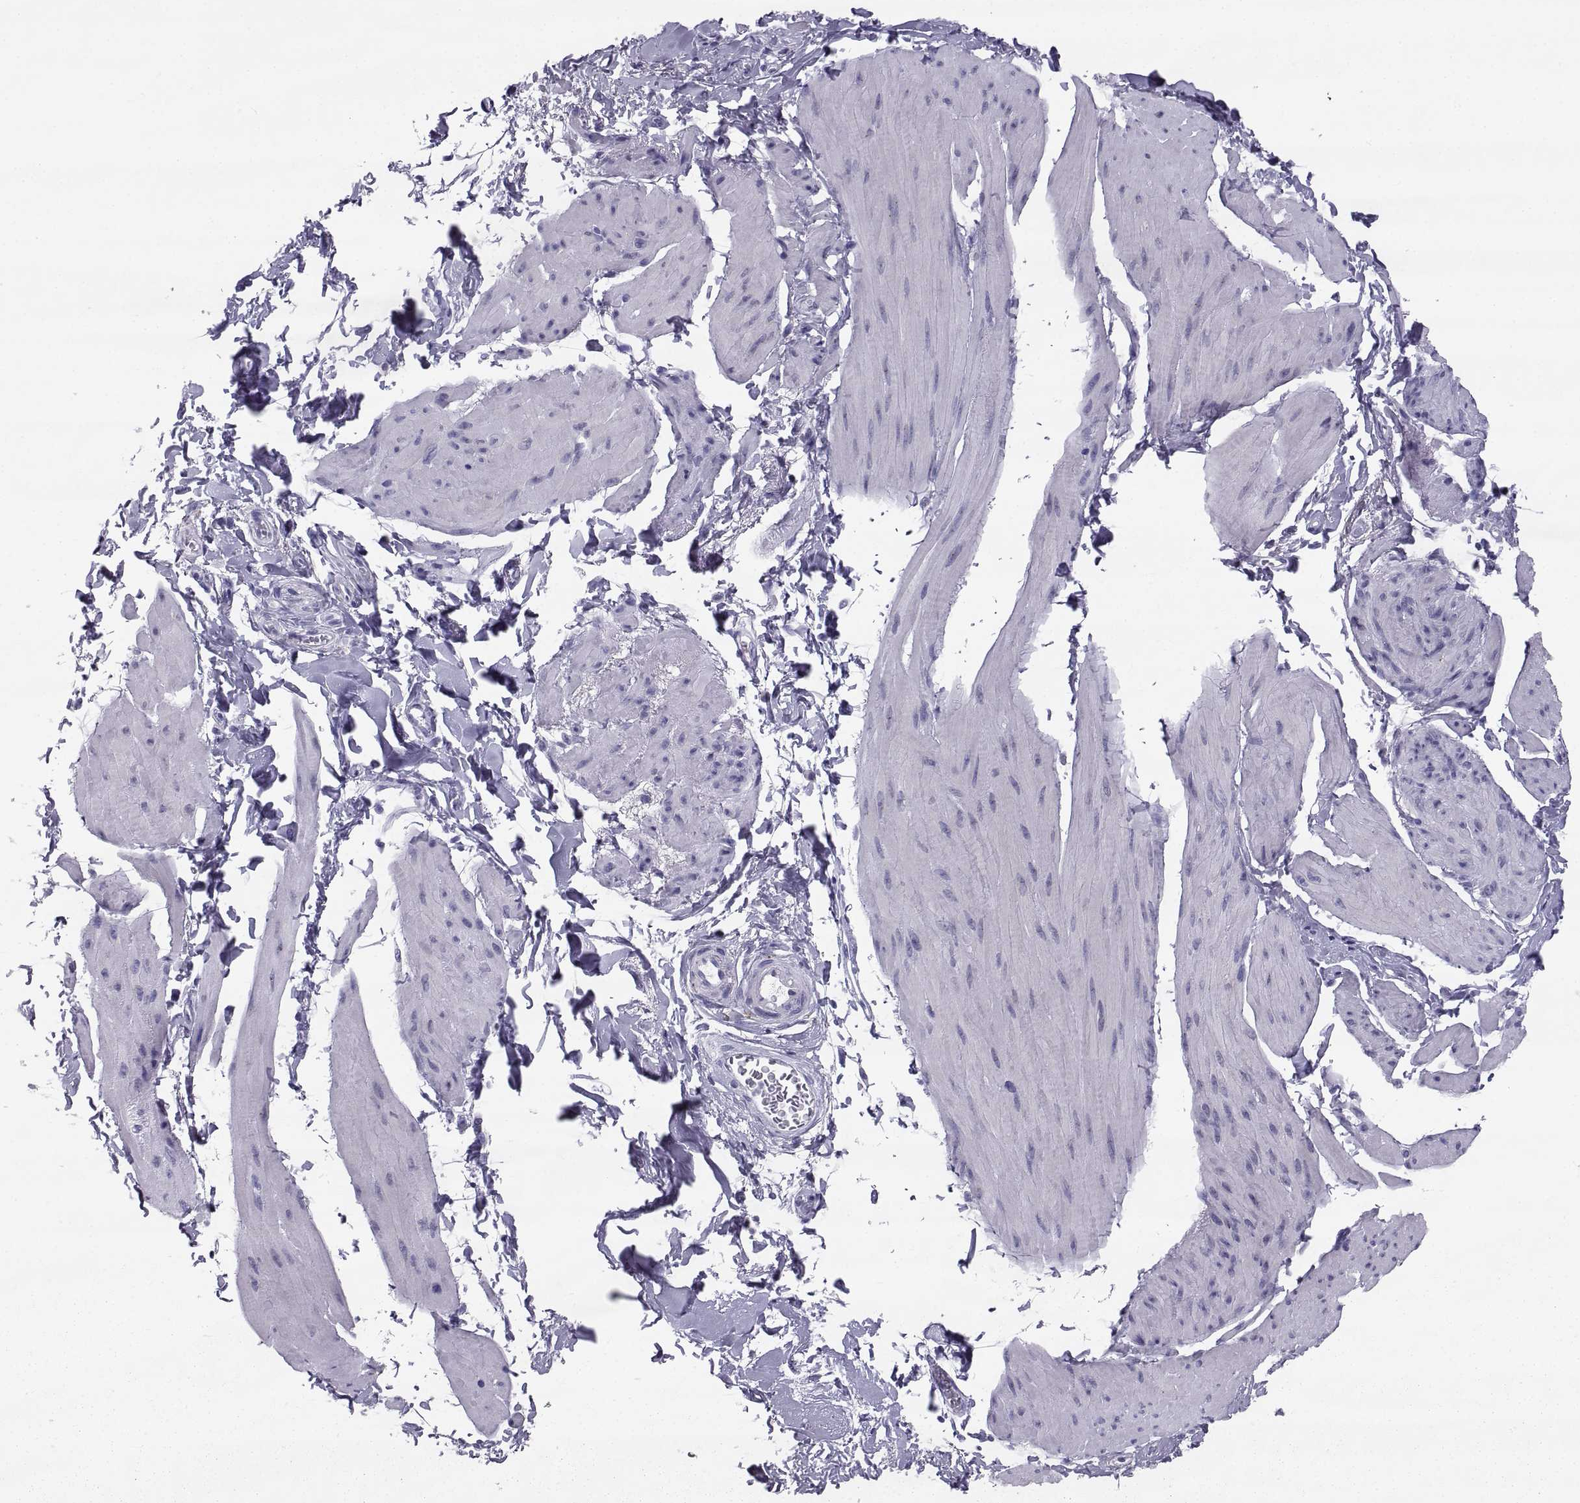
{"staining": {"intensity": "negative", "quantity": "none", "location": "none"}, "tissue": "smooth muscle", "cell_type": "Smooth muscle cells", "image_type": "normal", "snomed": [{"axis": "morphology", "description": "Normal tissue, NOS"}, {"axis": "topography", "description": "Adipose tissue"}, {"axis": "topography", "description": "Smooth muscle"}, {"axis": "topography", "description": "Peripheral nerve tissue"}], "caption": "Immunohistochemistry of unremarkable human smooth muscle exhibits no expression in smooth muscle cells. (DAB (3,3'-diaminobenzidine) immunohistochemistry (IHC) with hematoxylin counter stain).", "gene": "PCSK1N", "patient": {"sex": "male", "age": 83}}